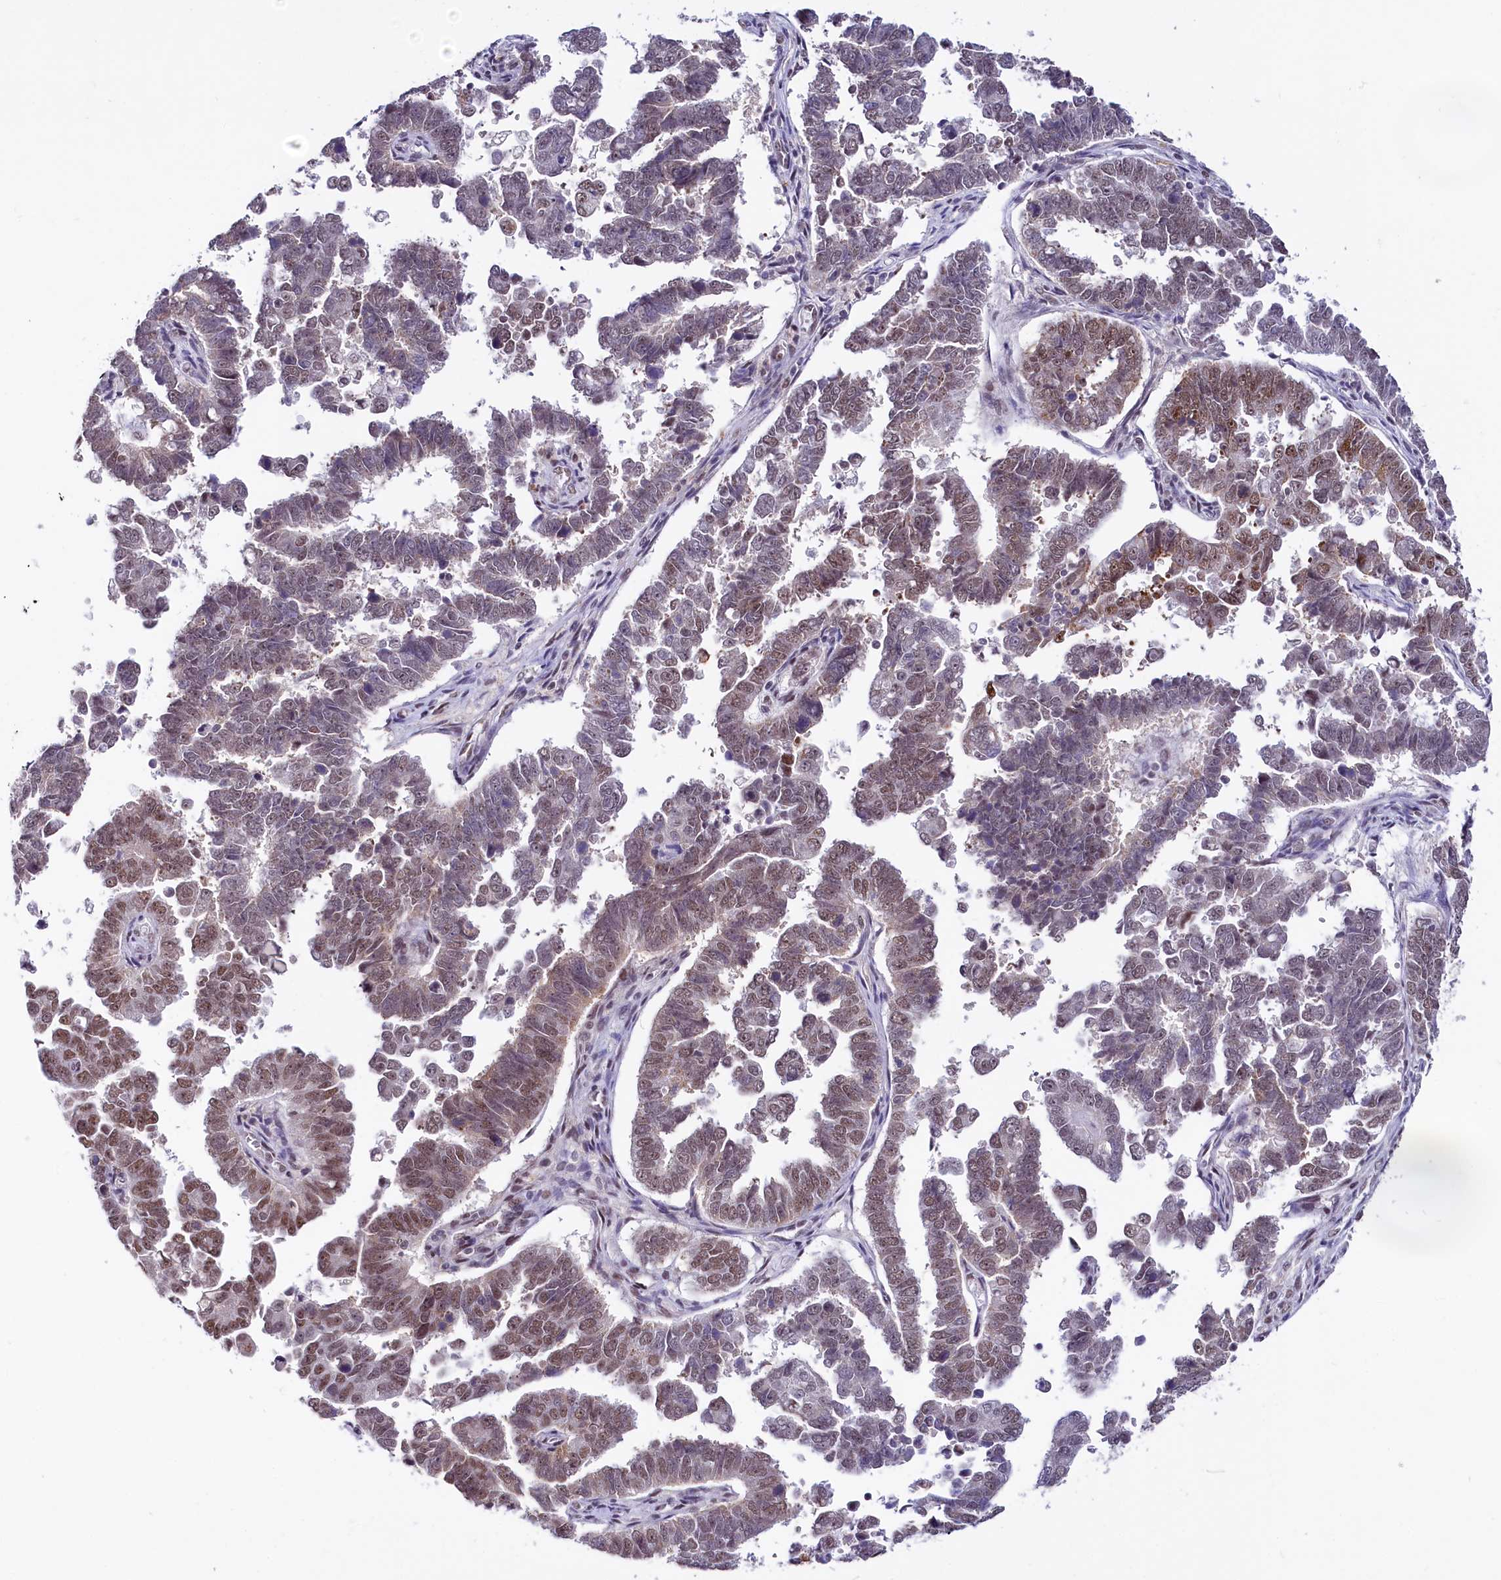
{"staining": {"intensity": "moderate", "quantity": "25%-75%", "location": "nuclear"}, "tissue": "endometrial cancer", "cell_type": "Tumor cells", "image_type": "cancer", "snomed": [{"axis": "morphology", "description": "Adenocarcinoma, NOS"}, {"axis": "topography", "description": "Endometrium"}], "caption": "Brown immunohistochemical staining in human adenocarcinoma (endometrial) shows moderate nuclear expression in approximately 25%-75% of tumor cells.", "gene": "SCAF11", "patient": {"sex": "female", "age": 75}}